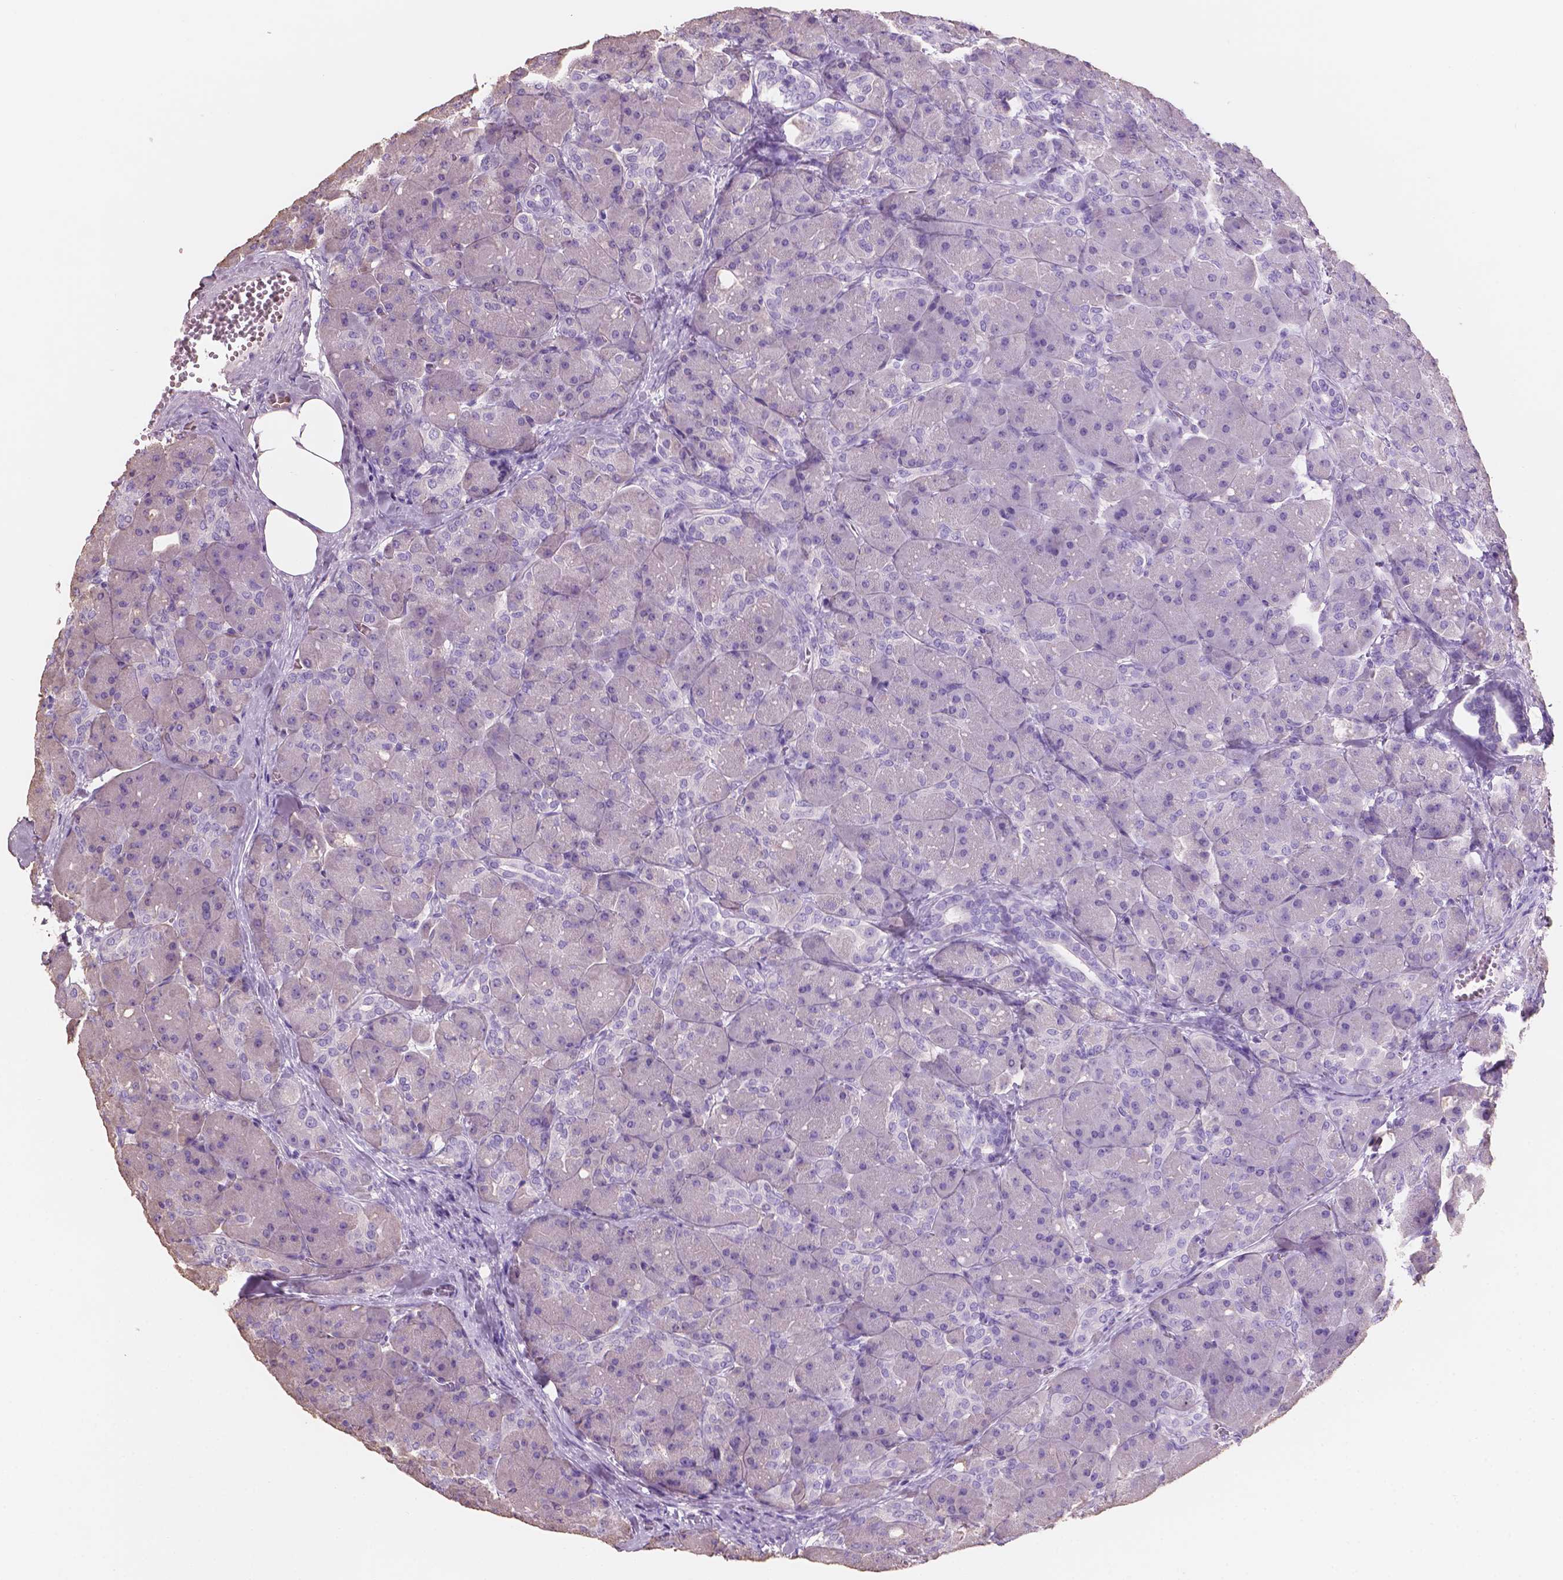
{"staining": {"intensity": "negative", "quantity": "none", "location": "none"}, "tissue": "pancreas", "cell_type": "Exocrine glandular cells", "image_type": "normal", "snomed": [{"axis": "morphology", "description": "Normal tissue, NOS"}, {"axis": "topography", "description": "Pancreas"}], "caption": "High magnification brightfield microscopy of normal pancreas stained with DAB (brown) and counterstained with hematoxylin (blue): exocrine glandular cells show no significant positivity.", "gene": "SBSN", "patient": {"sex": "male", "age": 55}}